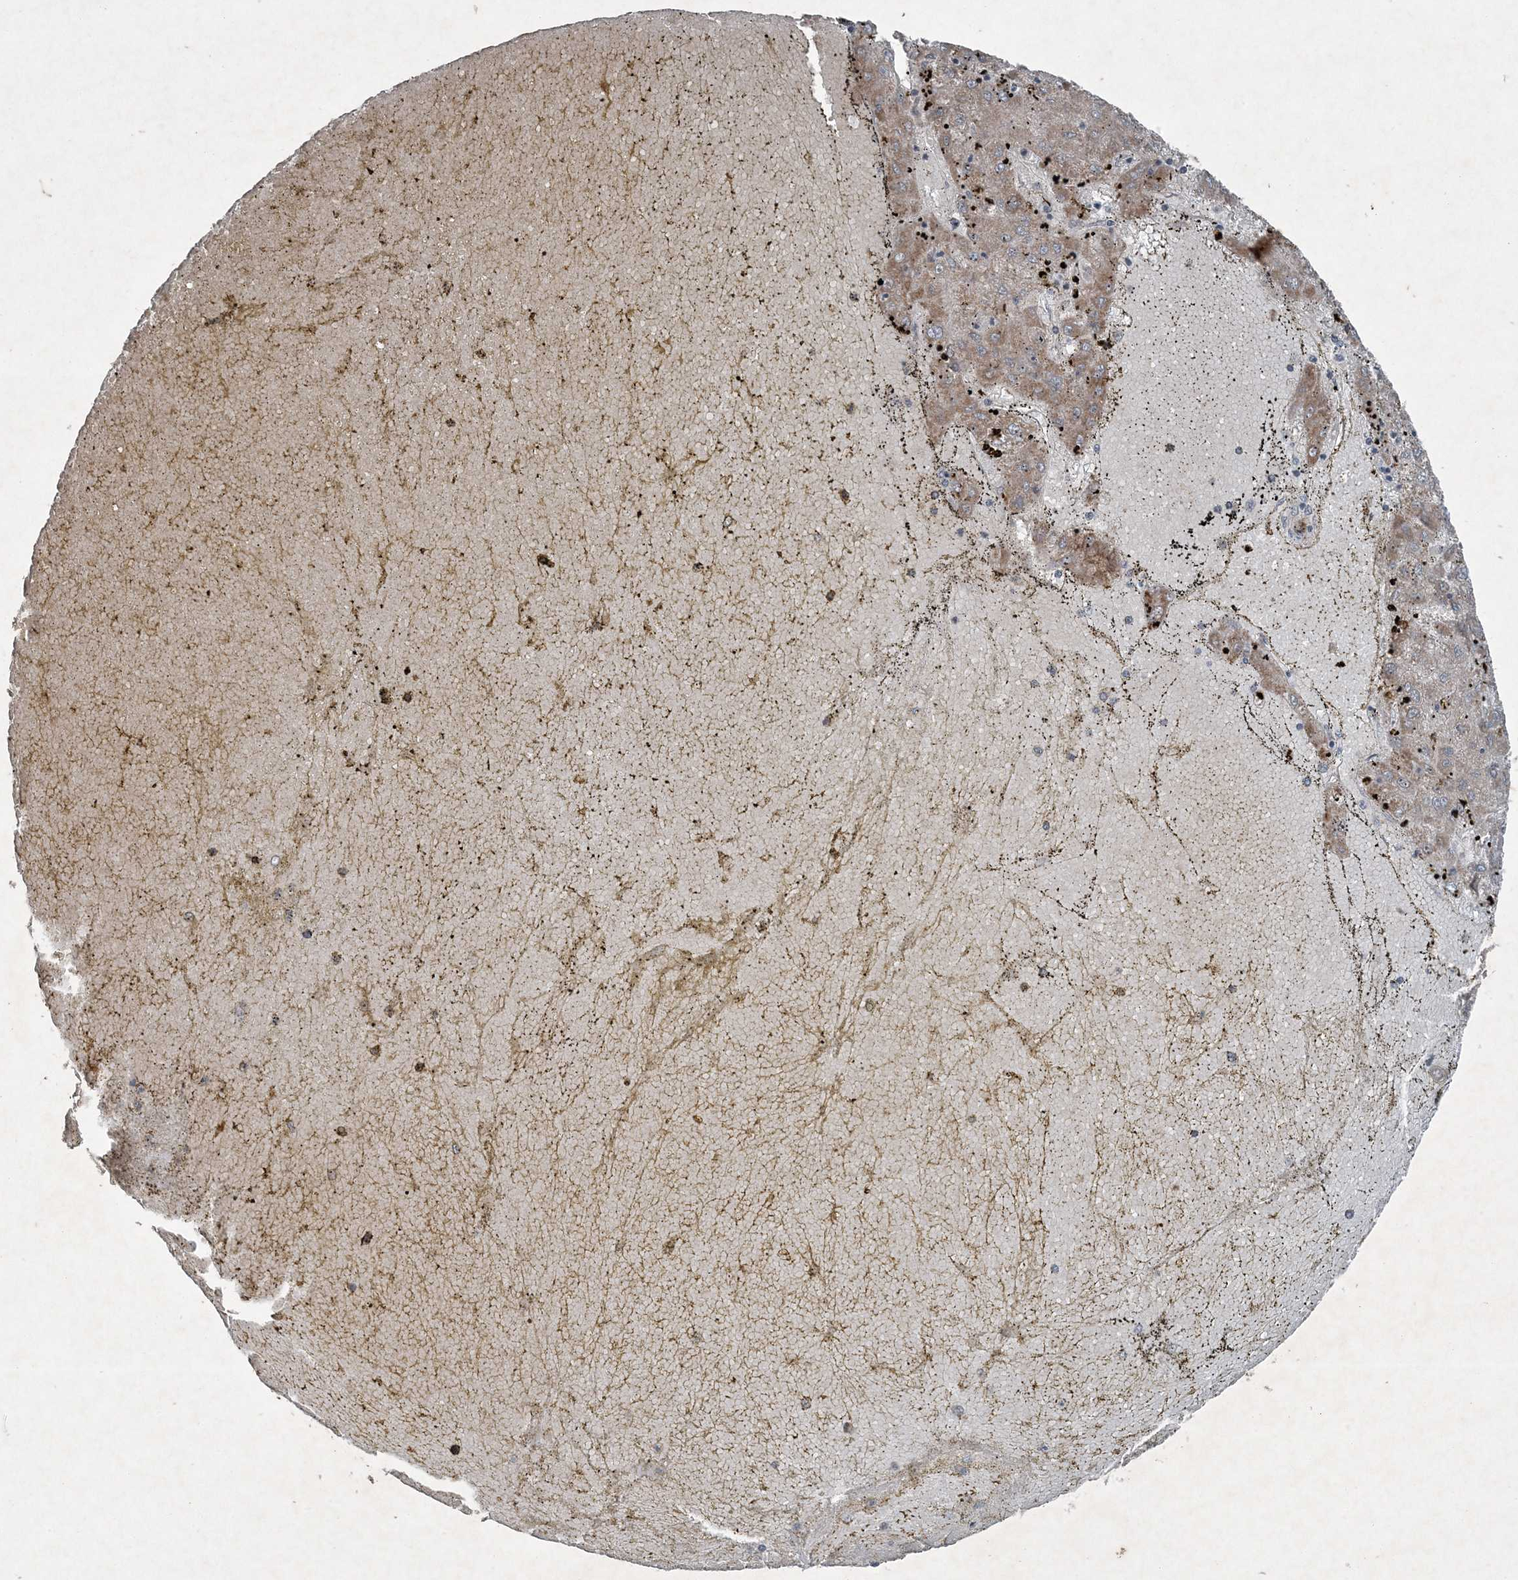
{"staining": {"intensity": "moderate", "quantity": ">75%", "location": "cytoplasmic/membranous"}, "tissue": "liver cancer", "cell_type": "Tumor cells", "image_type": "cancer", "snomed": [{"axis": "morphology", "description": "Carcinoma, Hepatocellular, NOS"}, {"axis": "topography", "description": "Liver"}], "caption": "Human hepatocellular carcinoma (liver) stained with a protein marker reveals moderate staining in tumor cells.", "gene": "PC", "patient": {"sex": "male", "age": 72}}